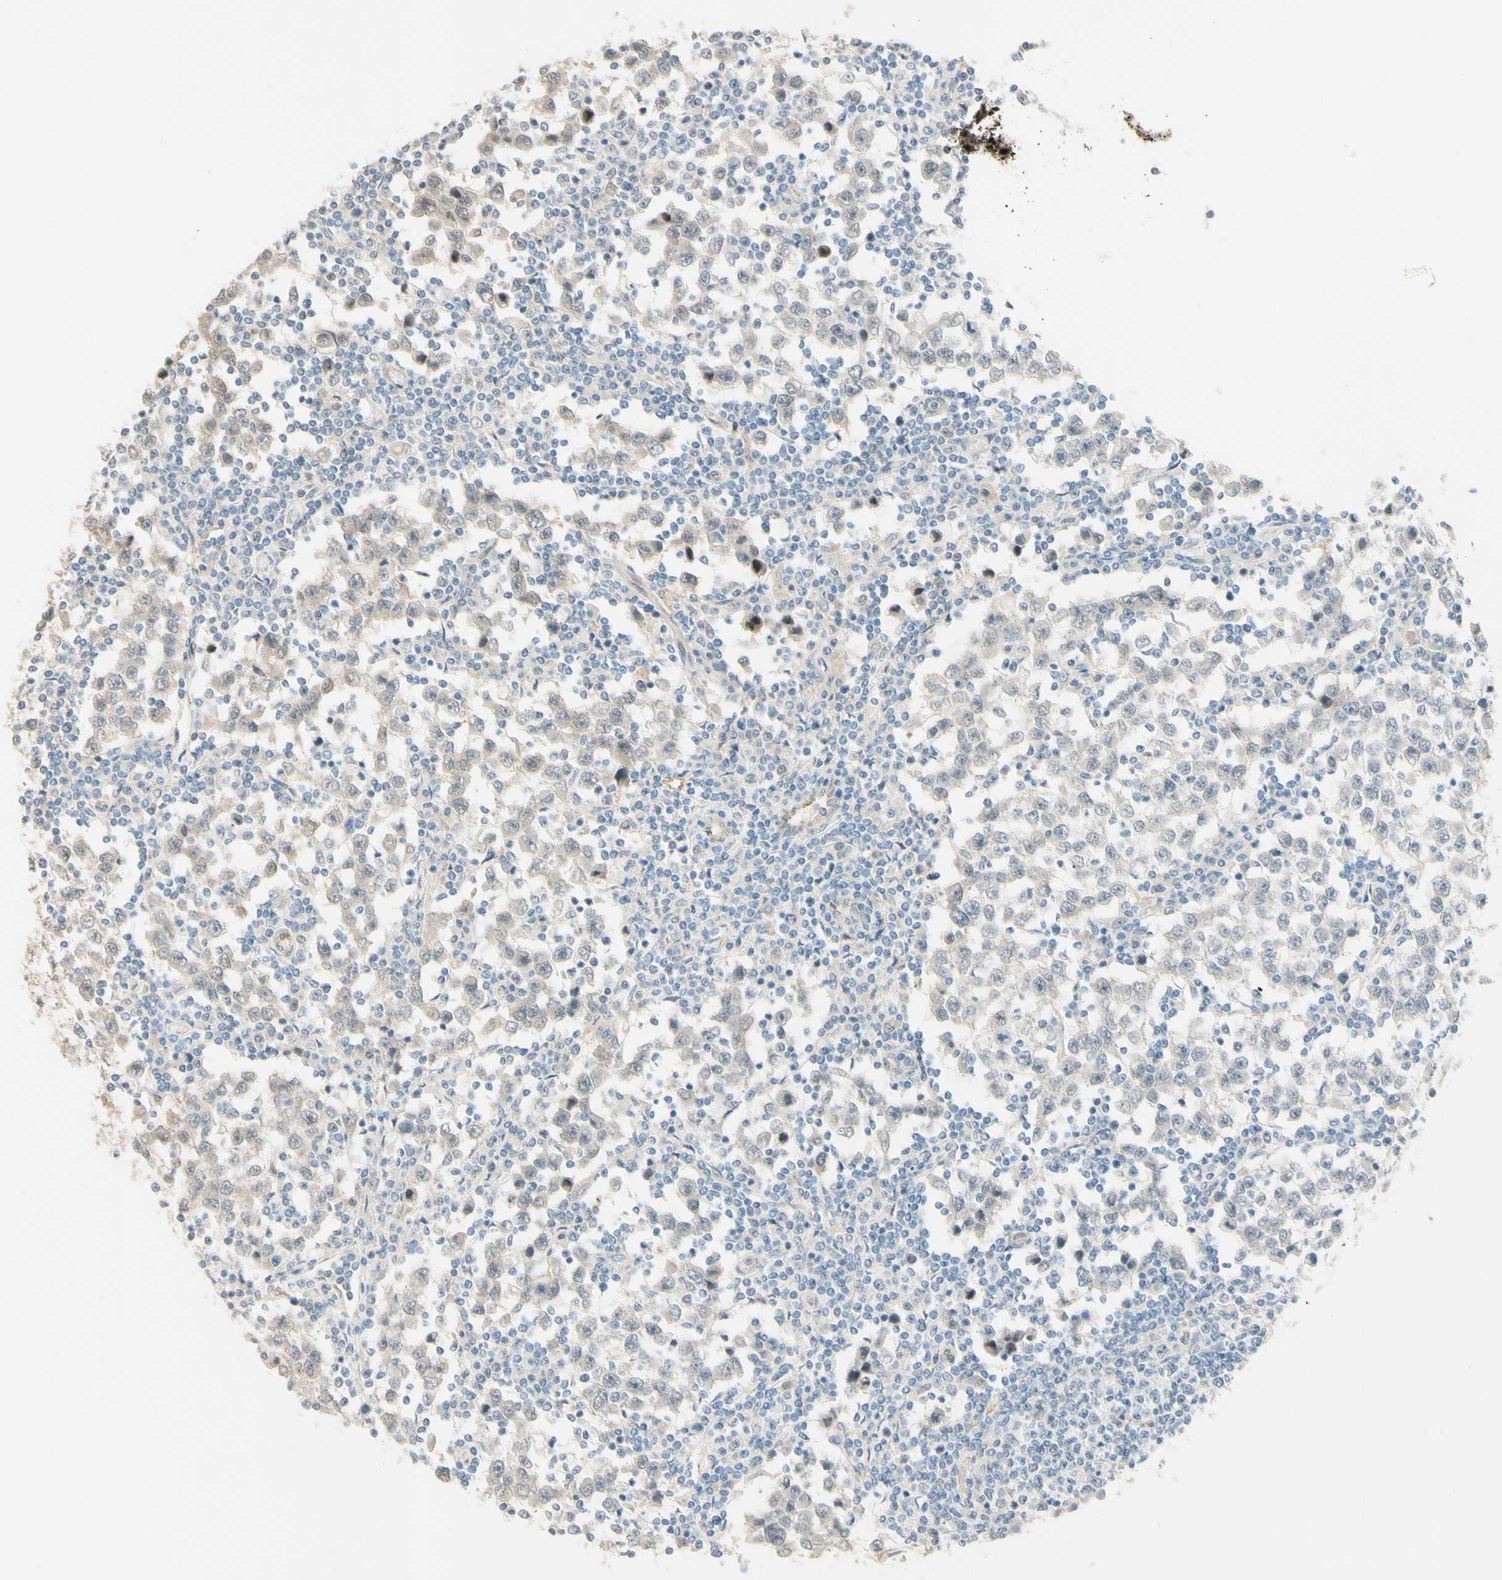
{"staining": {"intensity": "weak", "quantity": "<25%", "location": "cytoplasmic/membranous,nuclear"}, "tissue": "testis cancer", "cell_type": "Tumor cells", "image_type": "cancer", "snomed": [{"axis": "morphology", "description": "Seminoma, NOS"}, {"axis": "topography", "description": "Testis"}], "caption": "Tumor cells show no significant protein staining in testis seminoma.", "gene": "ANGPT2", "patient": {"sex": "male", "age": 65}}